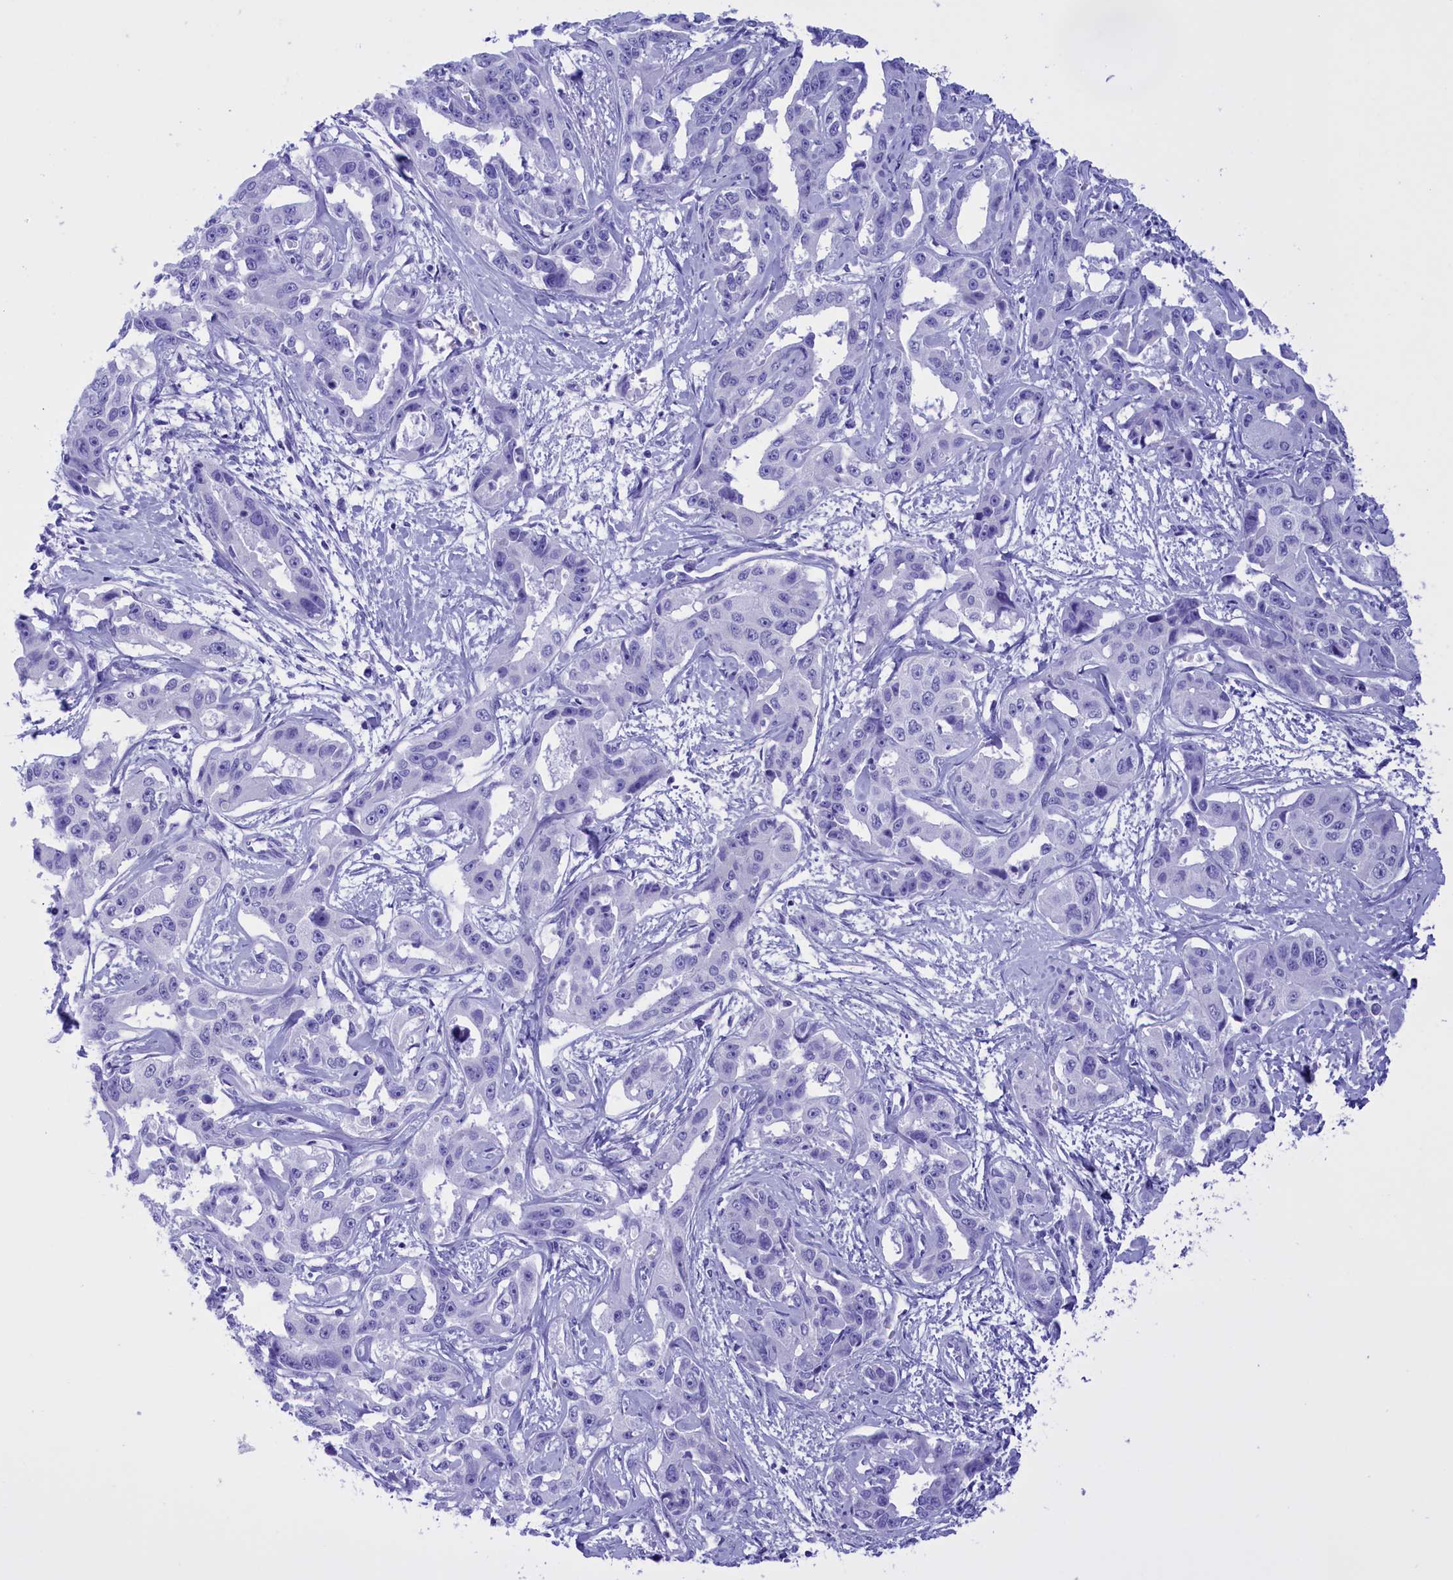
{"staining": {"intensity": "negative", "quantity": "none", "location": "none"}, "tissue": "liver cancer", "cell_type": "Tumor cells", "image_type": "cancer", "snomed": [{"axis": "morphology", "description": "Cholangiocarcinoma"}, {"axis": "topography", "description": "Liver"}], "caption": "IHC histopathology image of neoplastic tissue: human liver cholangiocarcinoma stained with DAB (3,3'-diaminobenzidine) shows no significant protein staining in tumor cells.", "gene": "BRI3", "patient": {"sex": "male", "age": 59}}